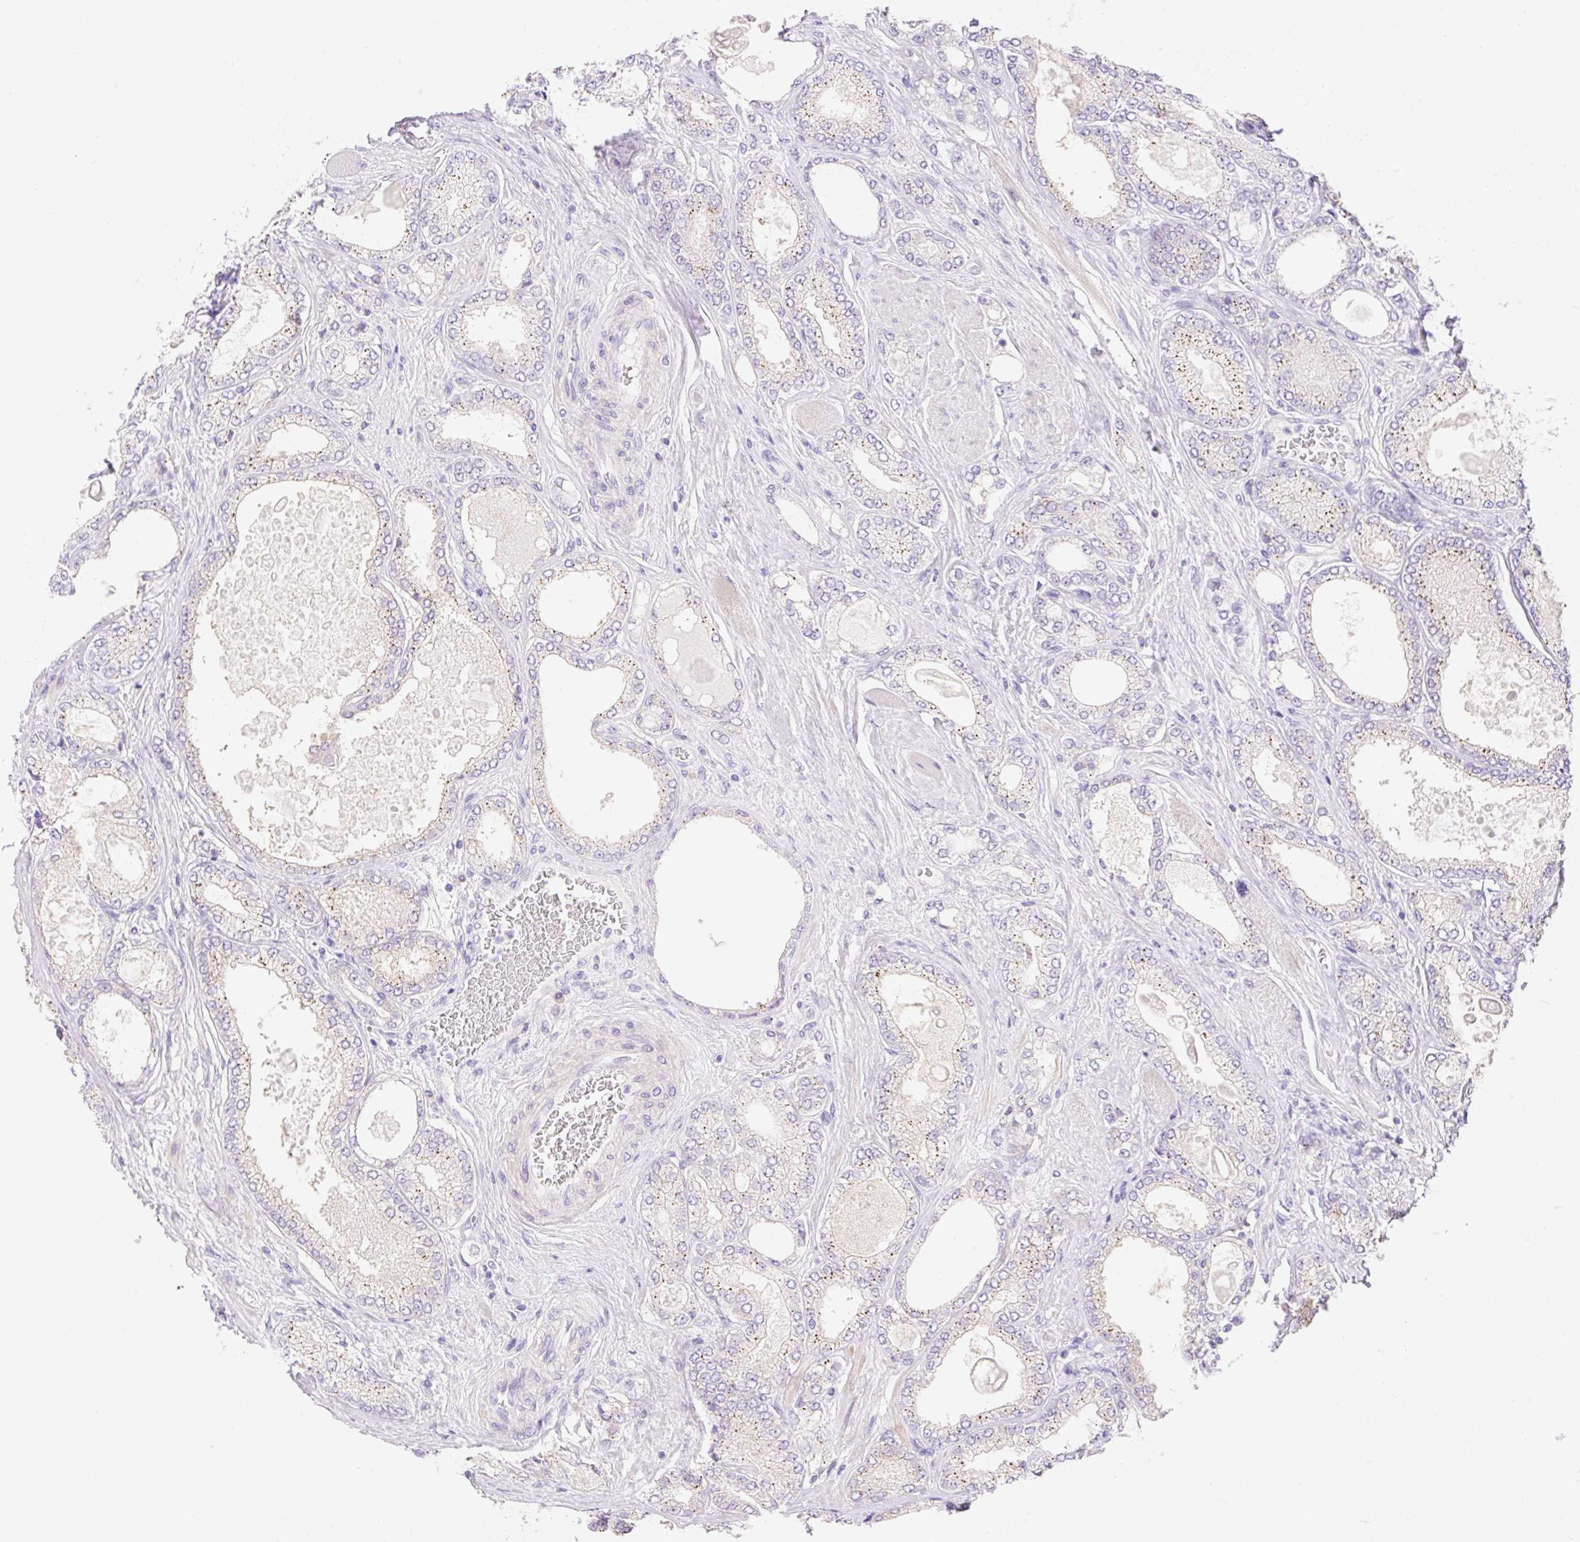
{"staining": {"intensity": "moderate", "quantity": "25%-75%", "location": "cytoplasmic/membranous"}, "tissue": "prostate cancer", "cell_type": "Tumor cells", "image_type": "cancer", "snomed": [{"axis": "morphology", "description": "Adenocarcinoma, High grade"}, {"axis": "topography", "description": "Prostate"}], "caption": "This is a photomicrograph of IHC staining of adenocarcinoma (high-grade) (prostate), which shows moderate staining in the cytoplasmic/membranous of tumor cells.", "gene": "DENND5A", "patient": {"sex": "male", "age": 68}}